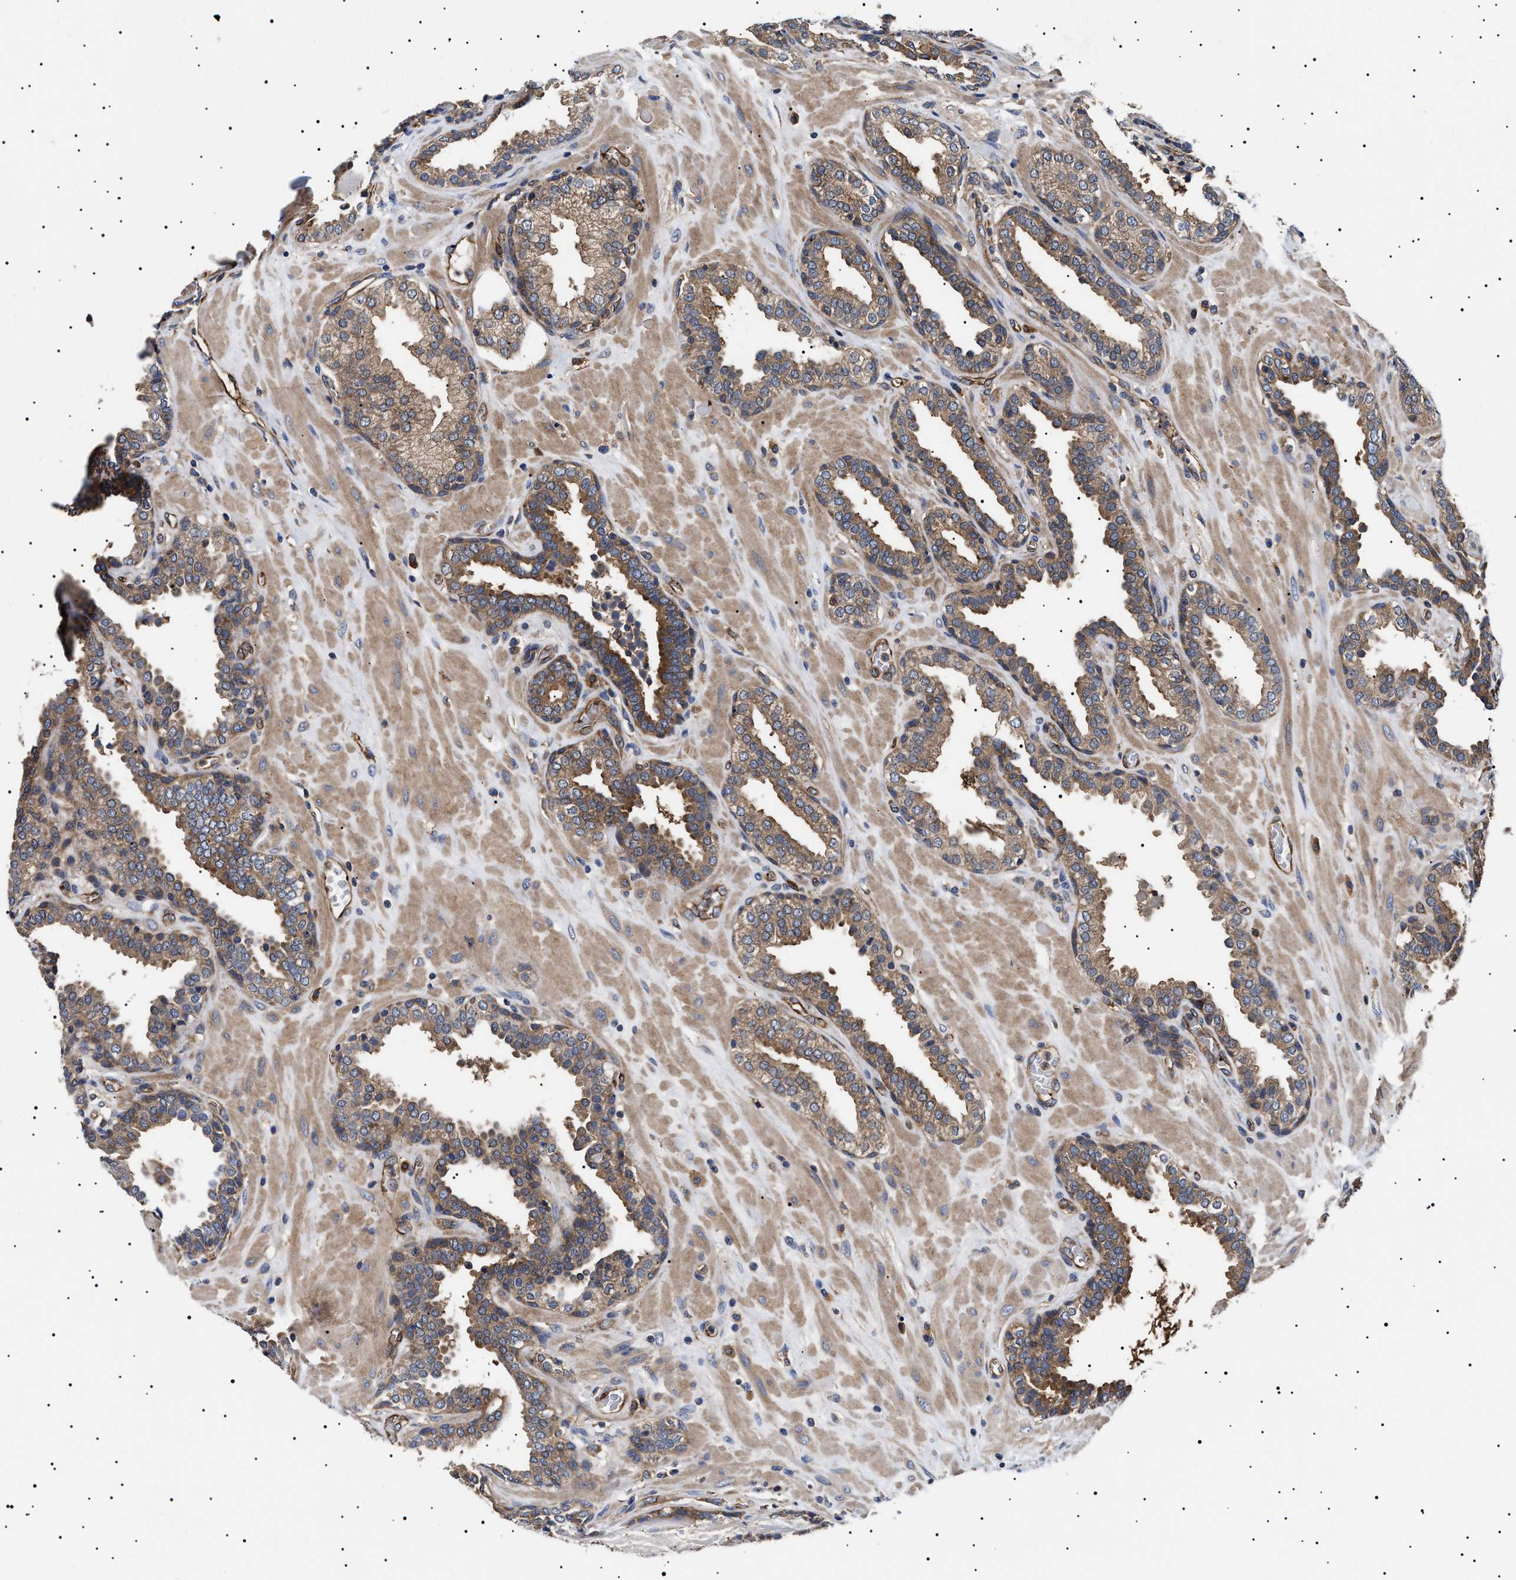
{"staining": {"intensity": "moderate", "quantity": ">75%", "location": "cytoplasmic/membranous"}, "tissue": "prostate", "cell_type": "Glandular cells", "image_type": "normal", "snomed": [{"axis": "morphology", "description": "Normal tissue, NOS"}, {"axis": "topography", "description": "Prostate"}], "caption": "Immunohistochemical staining of unremarkable prostate displays >75% levels of moderate cytoplasmic/membranous protein staining in about >75% of glandular cells.", "gene": "TPP2", "patient": {"sex": "male", "age": 51}}